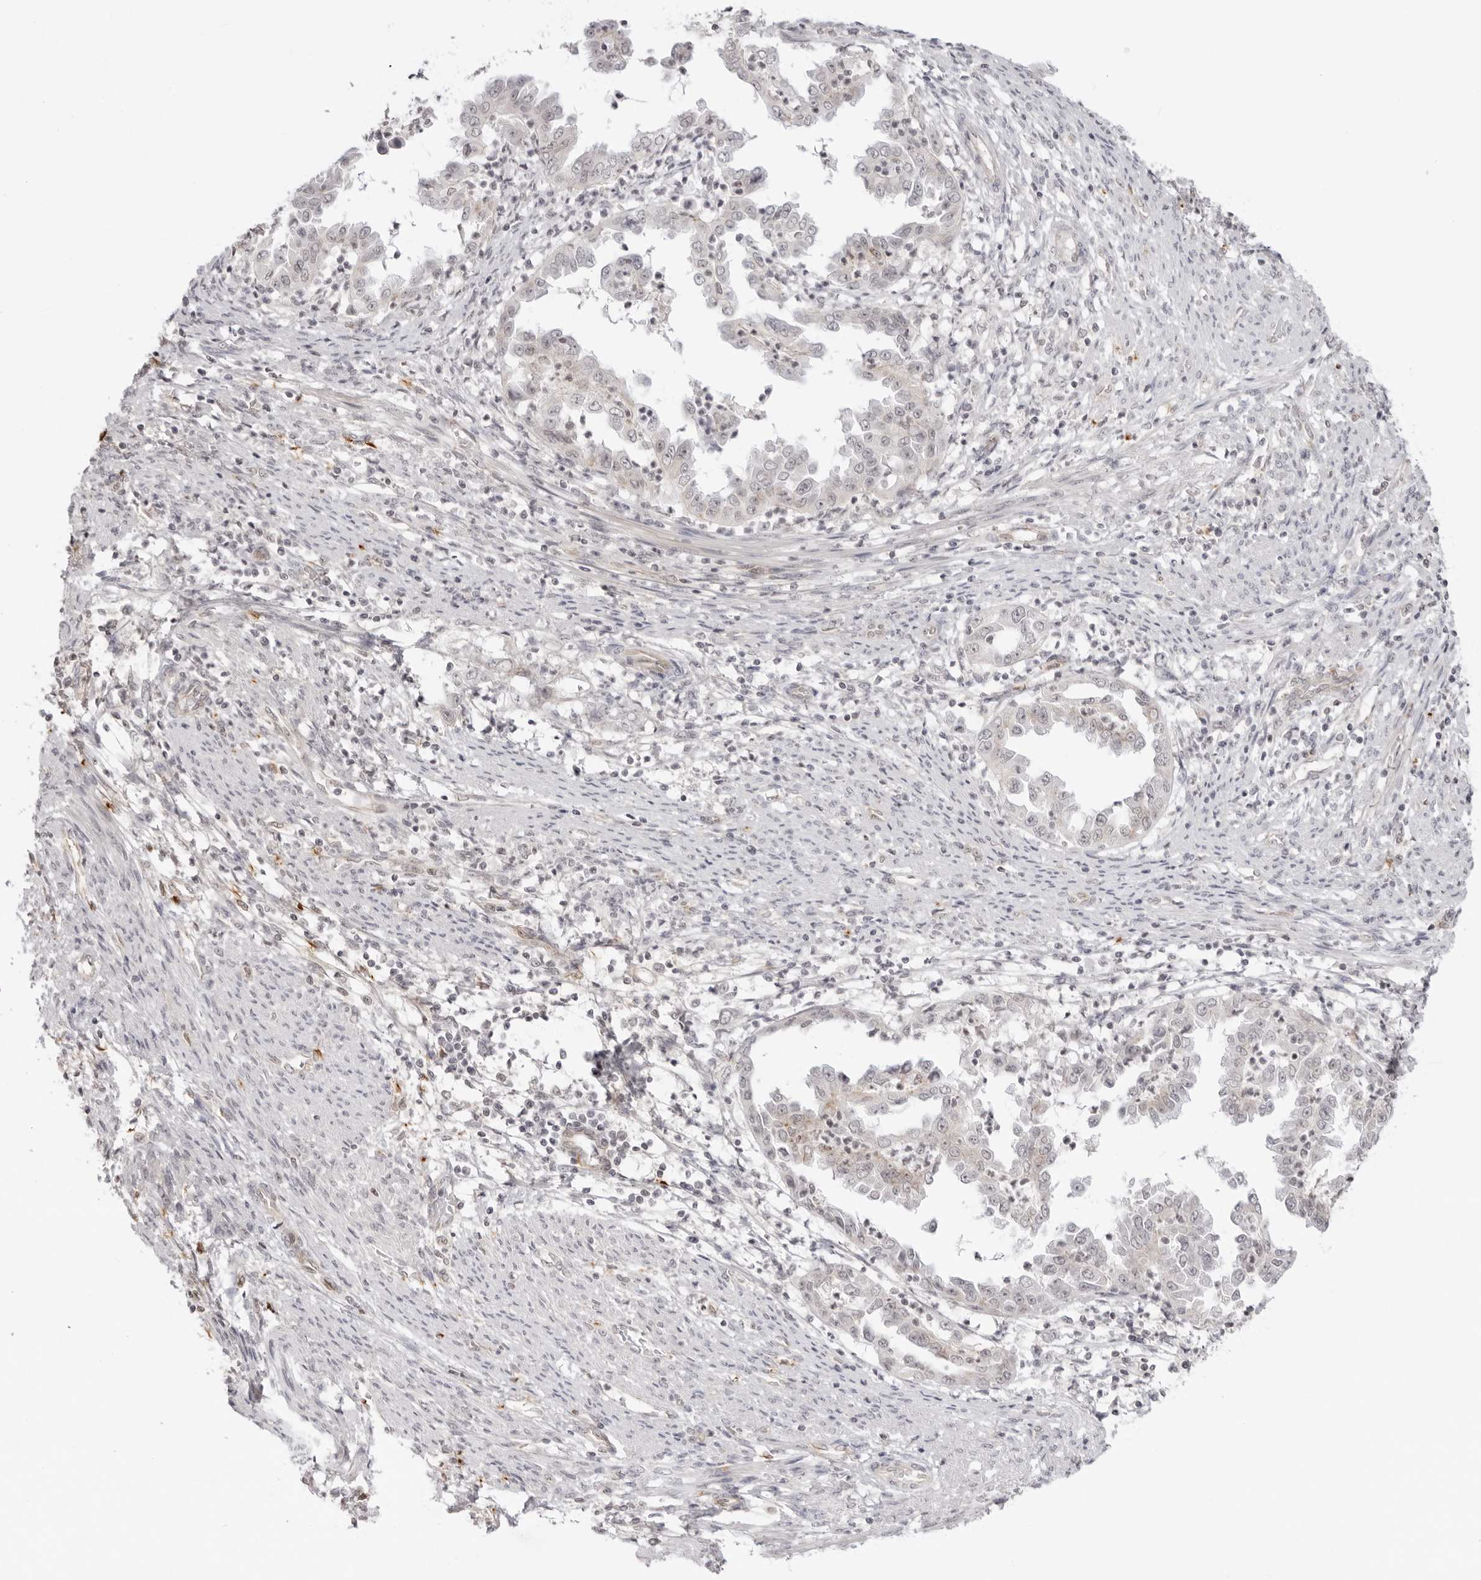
{"staining": {"intensity": "moderate", "quantity": "<25%", "location": "cytoplasmic/membranous"}, "tissue": "endometrial cancer", "cell_type": "Tumor cells", "image_type": "cancer", "snomed": [{"axis": "morphology", "description": "Adenocarcinoma, NOS"}, {"axis": "topography", "description": "Endometrium"}], "caption": "Endometrial cancer (adenocarcinoma) was stained to show a protein in brown. There is low levels of moderate cytoplasmic/membranous positivity in about <25% of tumor cells.", "gene": "TRAPPC3", "patient": {"sex": "female", "age": 85}}